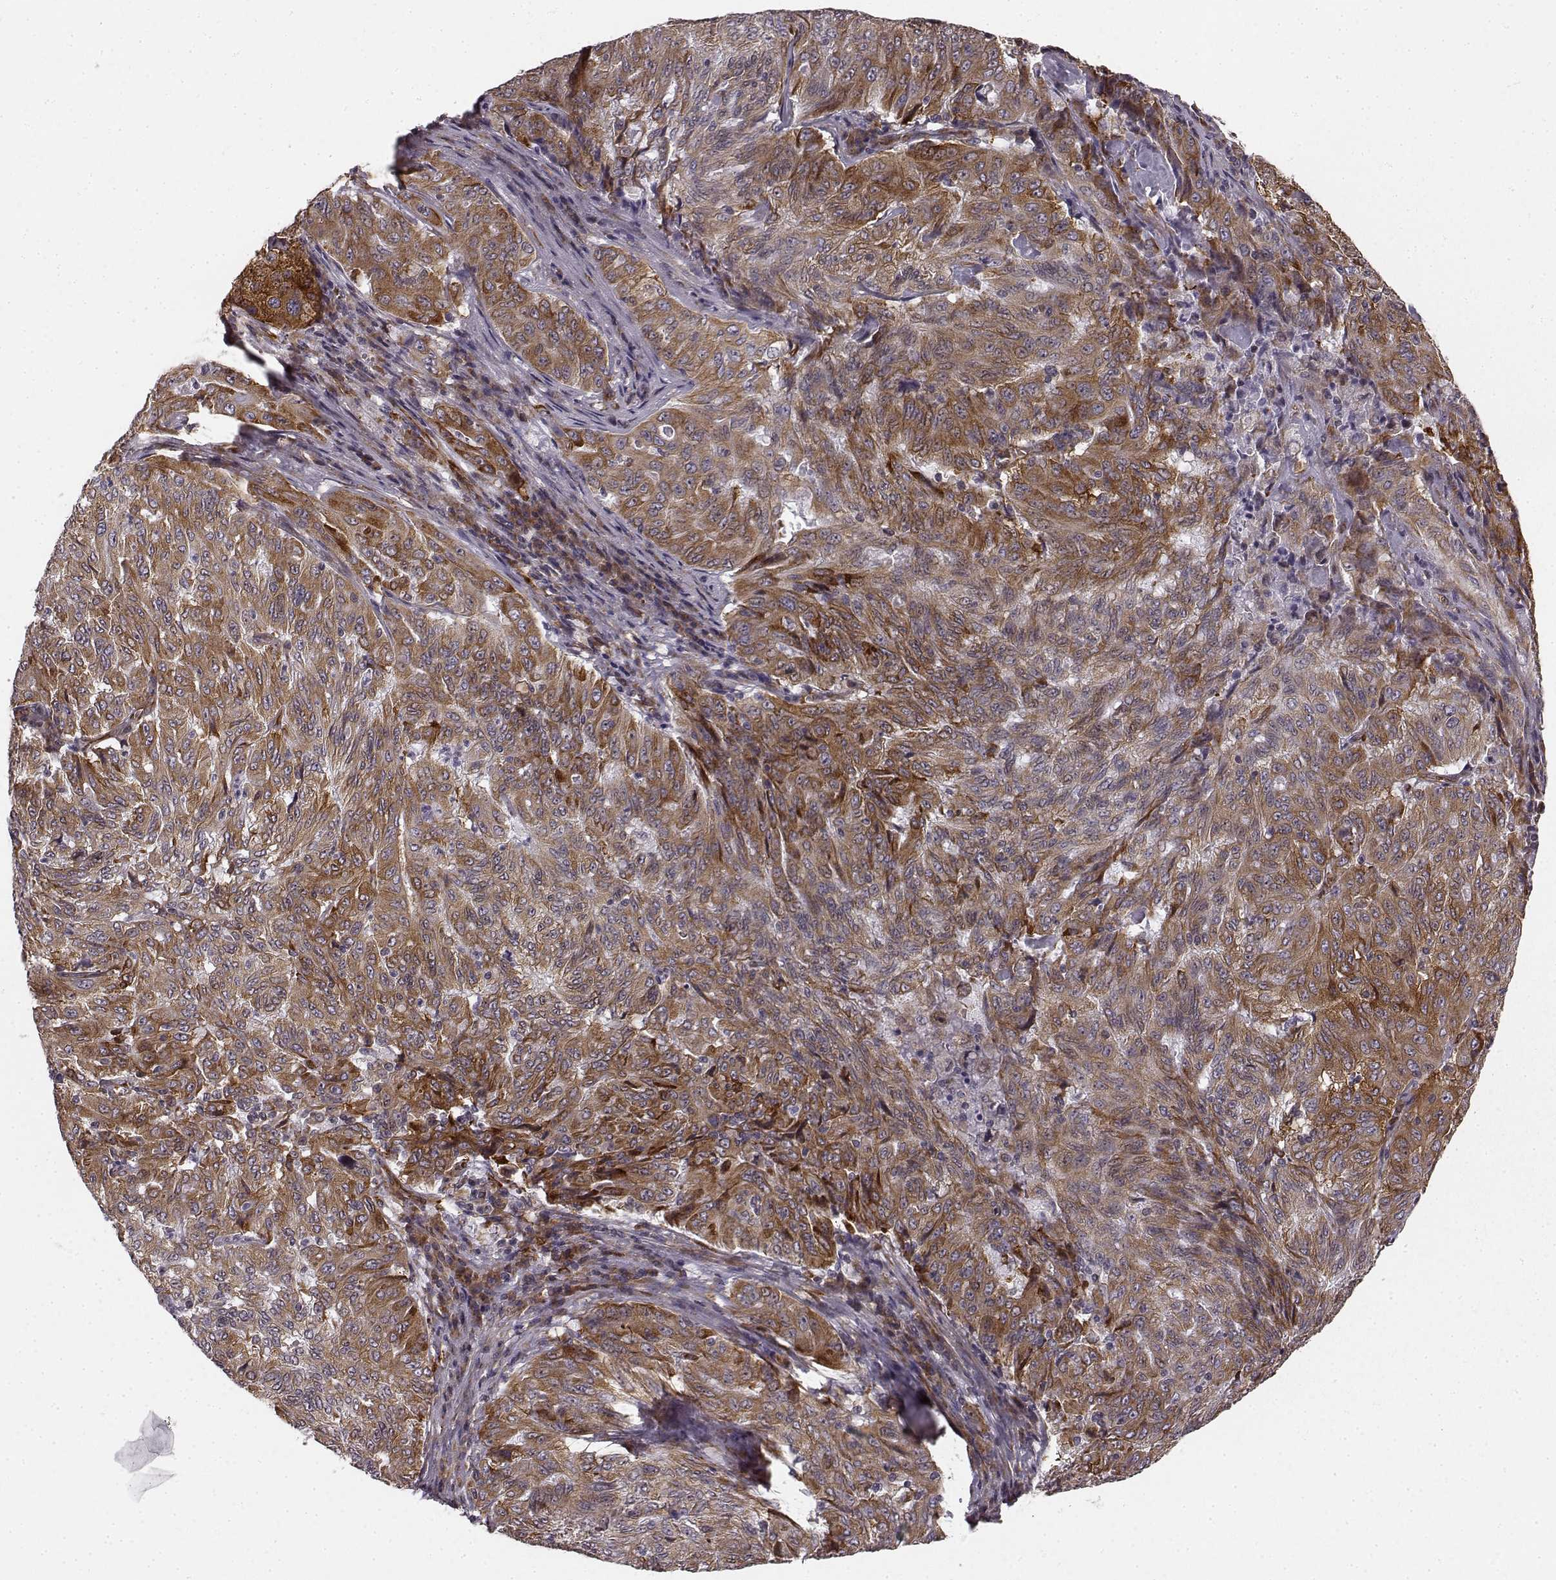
{"staining": {"intensity": "moderate", "quantity": ">75%", "location": "cytoplasmic/membranous"}, "tissue": "pancreatic cancer", "cell_type": "Tumor cells", "image_type": "cancer", "snomed": [{"axis": "morphology", "description": "Adenocarcinoma, NOS"}, {"axis": "topography", "description": "Pancreas"}], "caption": "Immunohistochemical staining of pancreatic cancer (adenocarcinoma) shows medium levels of moderate cytoplasmic/membranous positivity in about >75% of tumor cells. Using DAB (brown) and hematoxylin (blue) stains, captured at high magnification using brightfield microscopy.", "gene": "TMEM14A", "patient": {"sex": "male", "age": 63}}